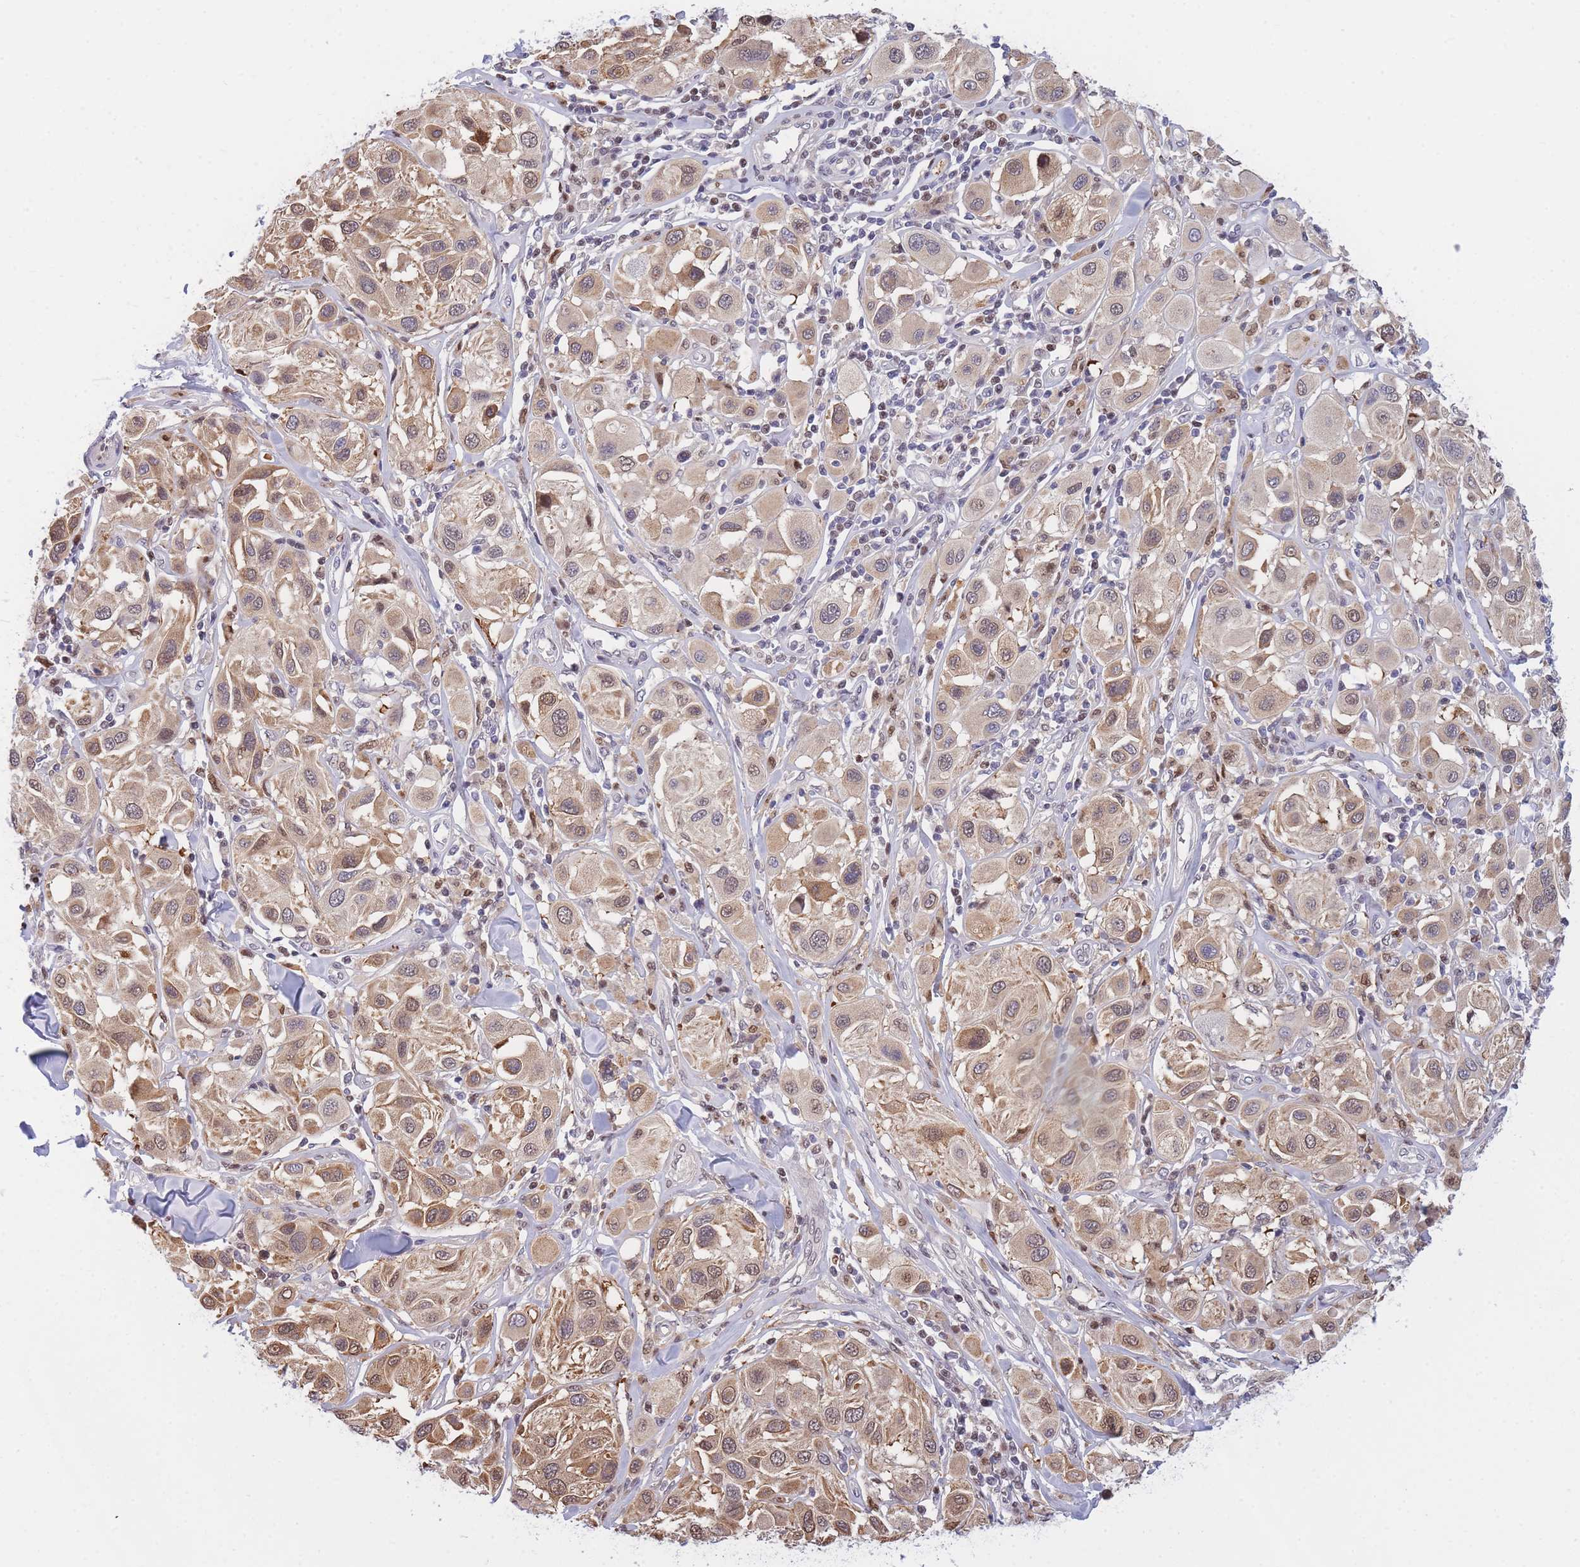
{"staining": {"intensity": "moderate", "quantity": ">75%", "location": "cytoplasmic/membranous,nuclear"}, "tissue": "melanoma", "cell_type": "Tumor cells", "image_type": "cancer", "snomed": [{"axis": "morphology", "description": "Malignant melanoma, Metastatic site"}, {"axis": "topography", "description": "Skin"}], "caption": "An immunohistochemistry micrograph of tumor tissue is shown. Protein staining in brown shows moderate cytoplasmic/membranous and nuclear positivity in melanoma within tumor cells. The staining is performed using DAB (3,3'-diaminobenzidine) brown chromogen to label protein expression. The nuclei are counter-stained blue using hematoxylin.", "gene": "CRACD", "patient": {"sex": "male", "age": 41}}